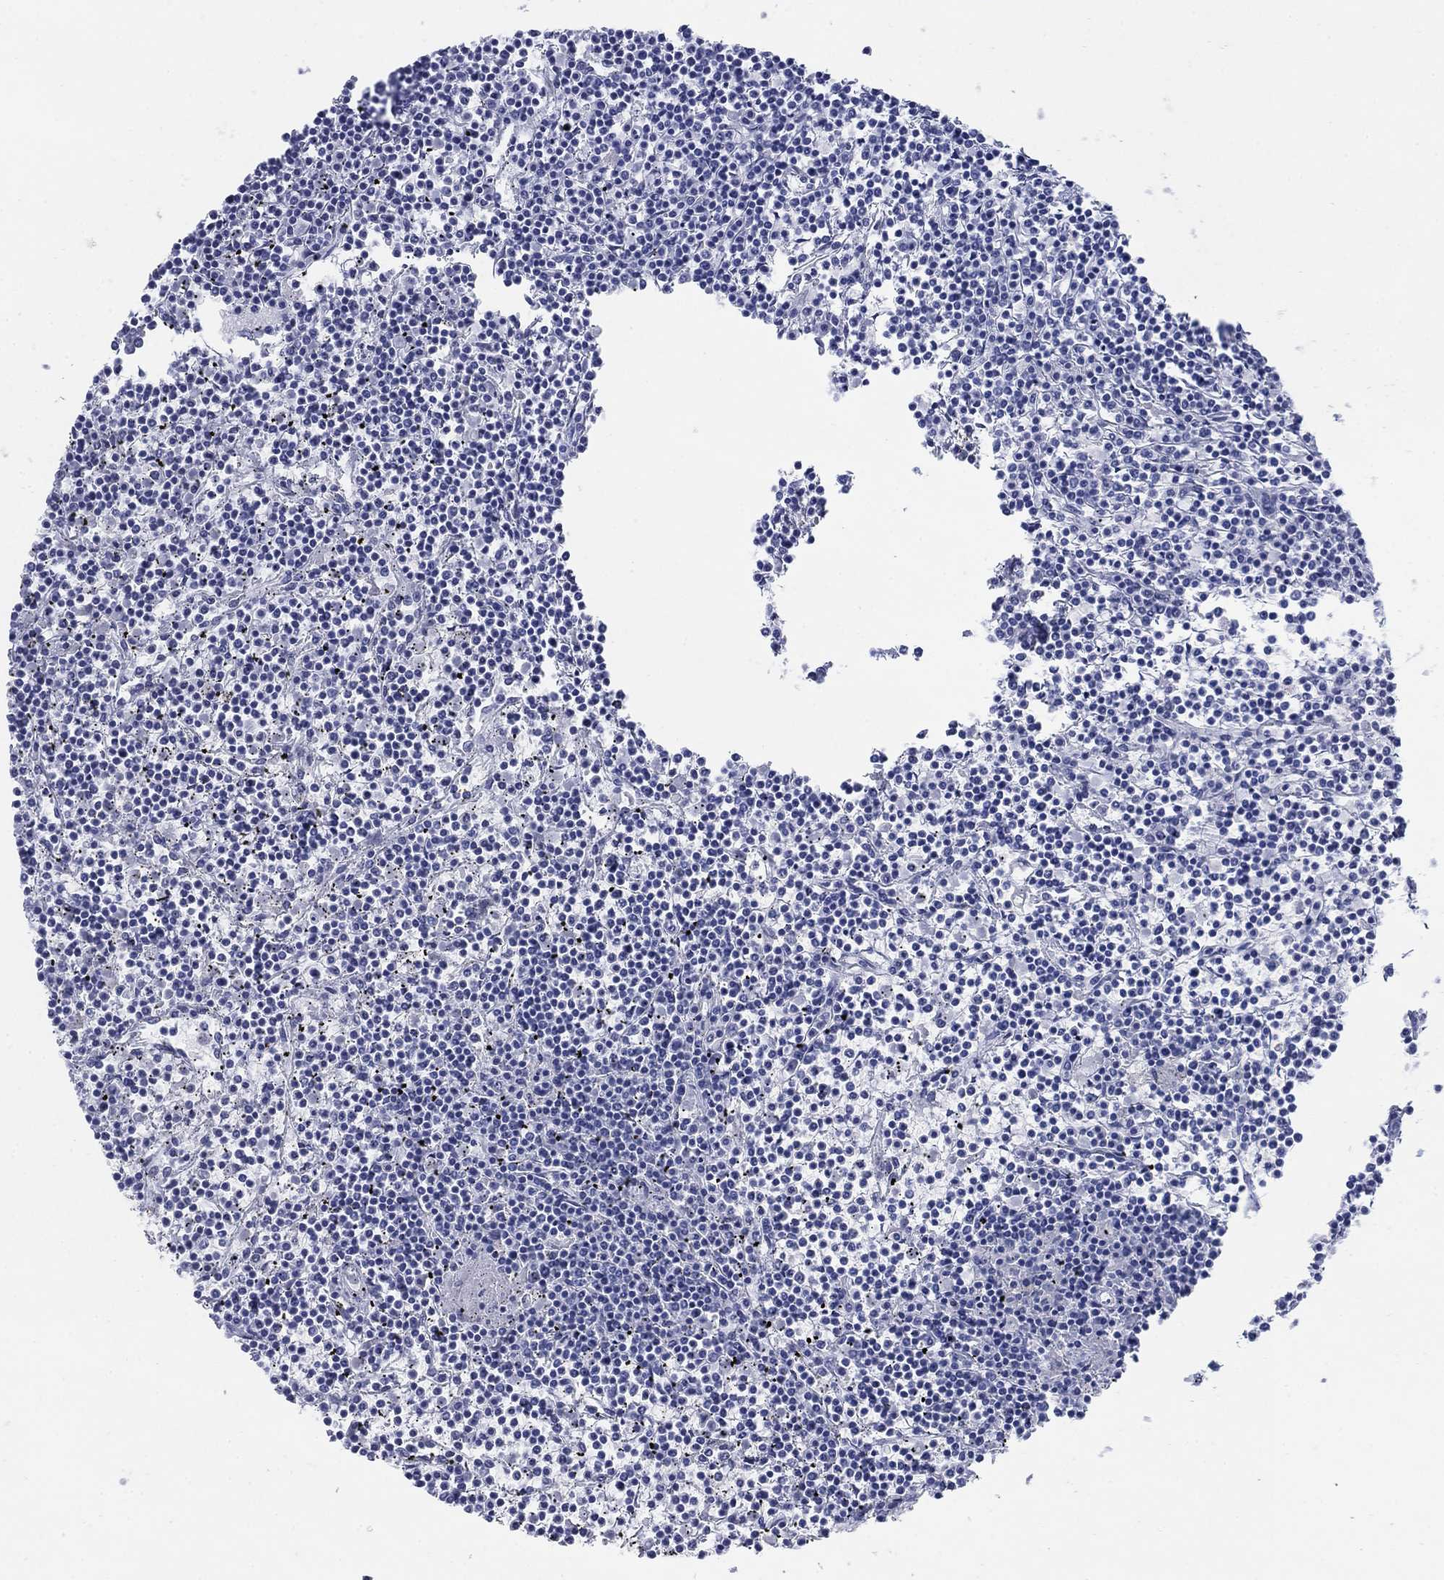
{"staining": {"intensity": "negative", "quantity": "none", "location": "none"}, "tissue": "lymphoma", "cell_type": "Tumor cells", "image_type": "cancer", "snomed": [{"axis": "morphology", "description": "Malignant lymphoma, non-Hodgkin's type, Low grade"}, {"axis": "topography", "description": "Spleen"}], "caption": "High power microscopy micrograph of an immunohistochemistry (IHC) histopathology image of lymphoma, revealing no significant staining in tumor cells. Nuclei are stained in blue.", "gene": "SCCPDH", "patient": {"sex": "female", "age": 19}}